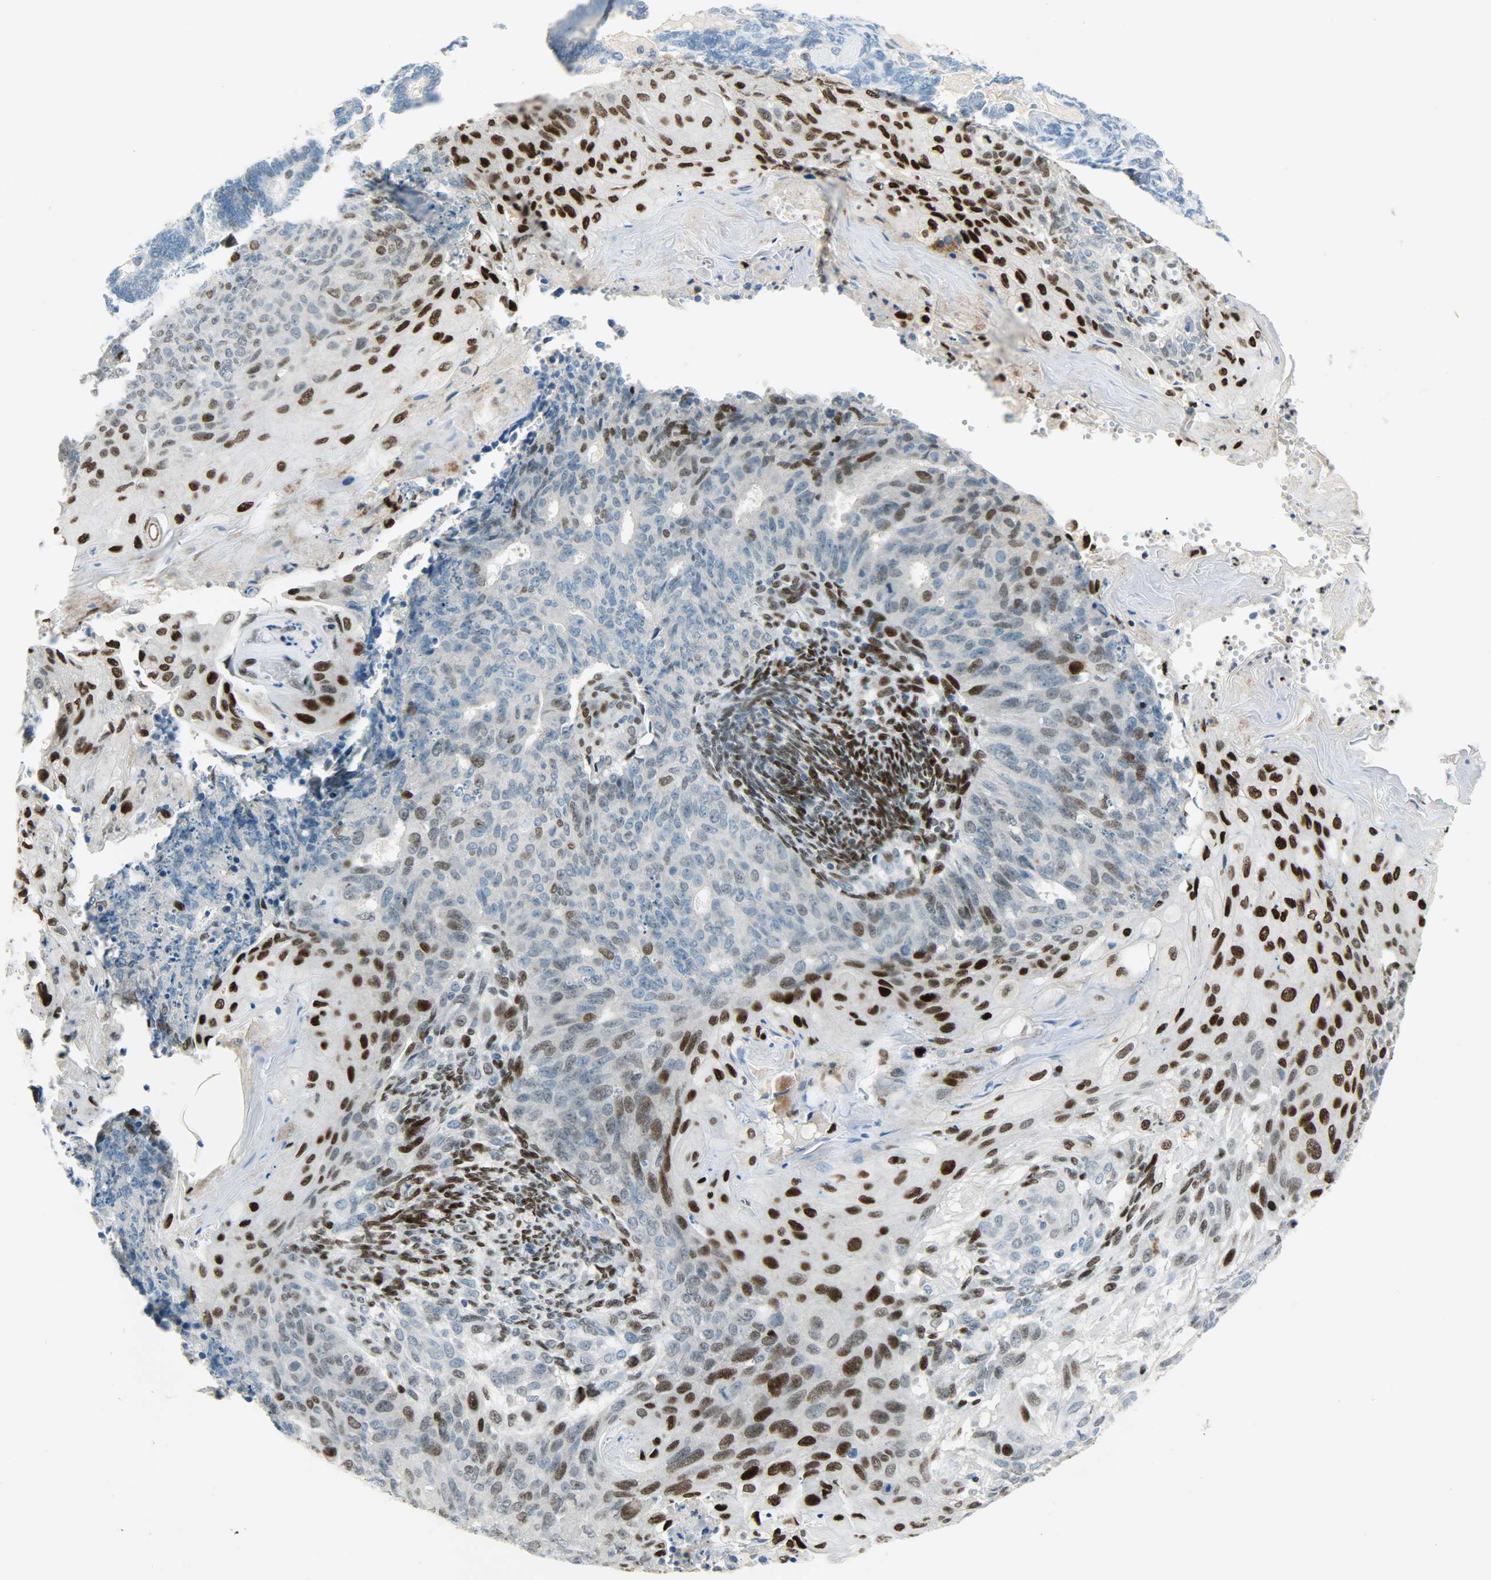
{"staining": {"intensity": "weak", "quantity": "<25%", "location": "nuclear"}, "tissue": "endometrial cancer", "cell_type": "Tumor cells", "image_type": "cancer", "snomed": [{"axis": "morphology", "description": "Neoplasm, malignant, NOS"}, {"axis": "topography", "description": "Endometrium"}], "caption": "The photomicrograph displays no significant staining in tumor cells of endometrial cancer (malignant neoplasm).", "gene": "JUNB", "patient": {"sex": "female", "age": 74}}